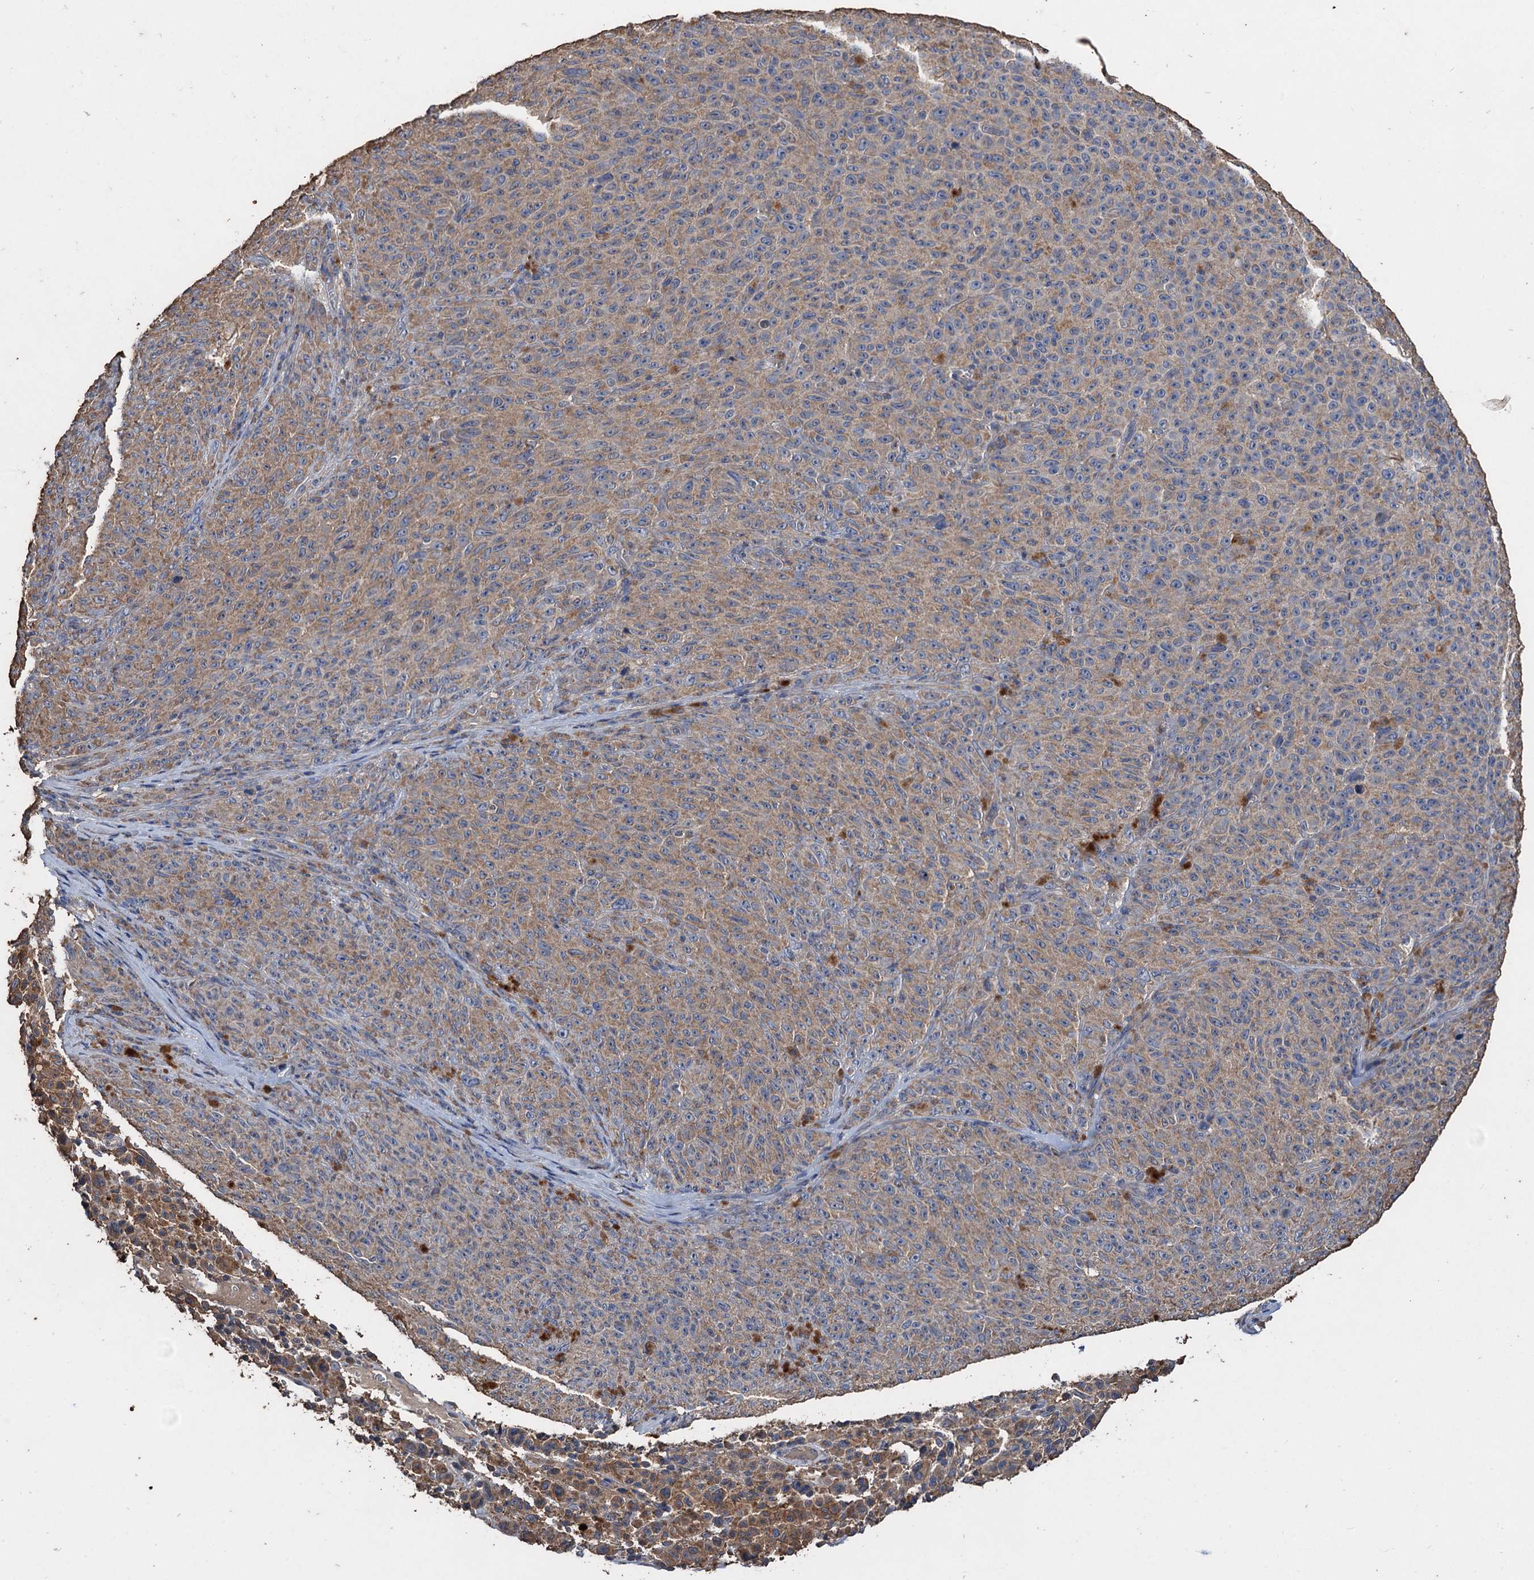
{"staining": {"intensity": "weak", "quantity": "25%-75%", "location": "cytoplasmic/membranous"}, "tissue": "melanoma", "cell_type": "Tumor cells", "image_type": "cancer", "snomed": [{"axis": "morphology", "description": "Malignant melanoma, NOS"}, {"axis": "topography", "description": "Skin"}], "caption": "A histopathology image of malignant melanoma stained for a protein exhibits weak cytoplasmic/membranous brown staining in tumor cells. (DAB (3,3'-diaminobenzidine) = brown stain, brightfield microscopy at high magnification).", "gene": "SCUBE3", "patient": {"sex": "female", "age": 82}}